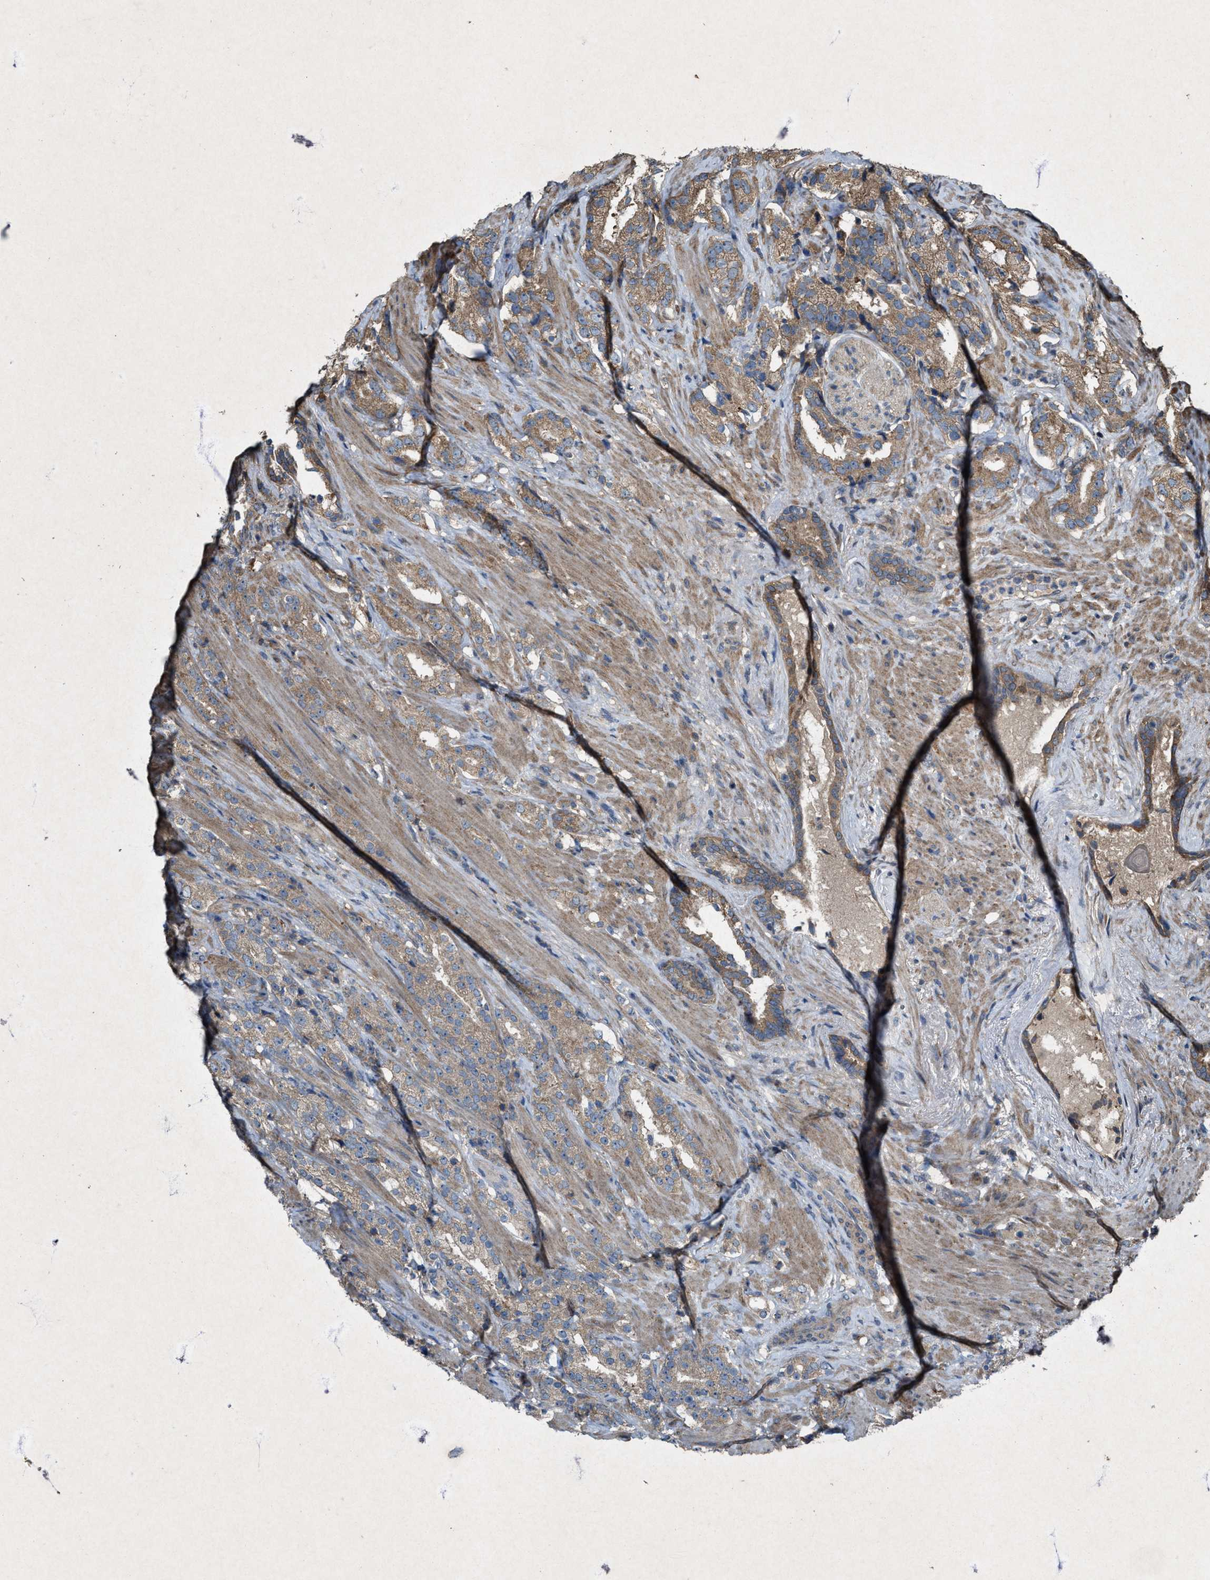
{"staining": {"intensity": "moderate", "quantity": ">75%", "location": "cytoplasmic/membranous"}, "tissue": "prostate cancer", "cell_type": "Tumor cells", "image_type": "cancer", "snomed": [{"axis": "morphology", "description": "Adenocarcinoma, High grade"}, {"axis": "topography", "description": "Prostate"}], "caption": "Immunohistochemistry image of human prostate adenocarcinoma (high-grade) stained for a protein (brown), which reveals medium levels of moderate cytoplasmic/membranous expression in approximately >75% of tumor cells.", "gene": "PDP2", "patient": {"sex": "male", "age": 71}}